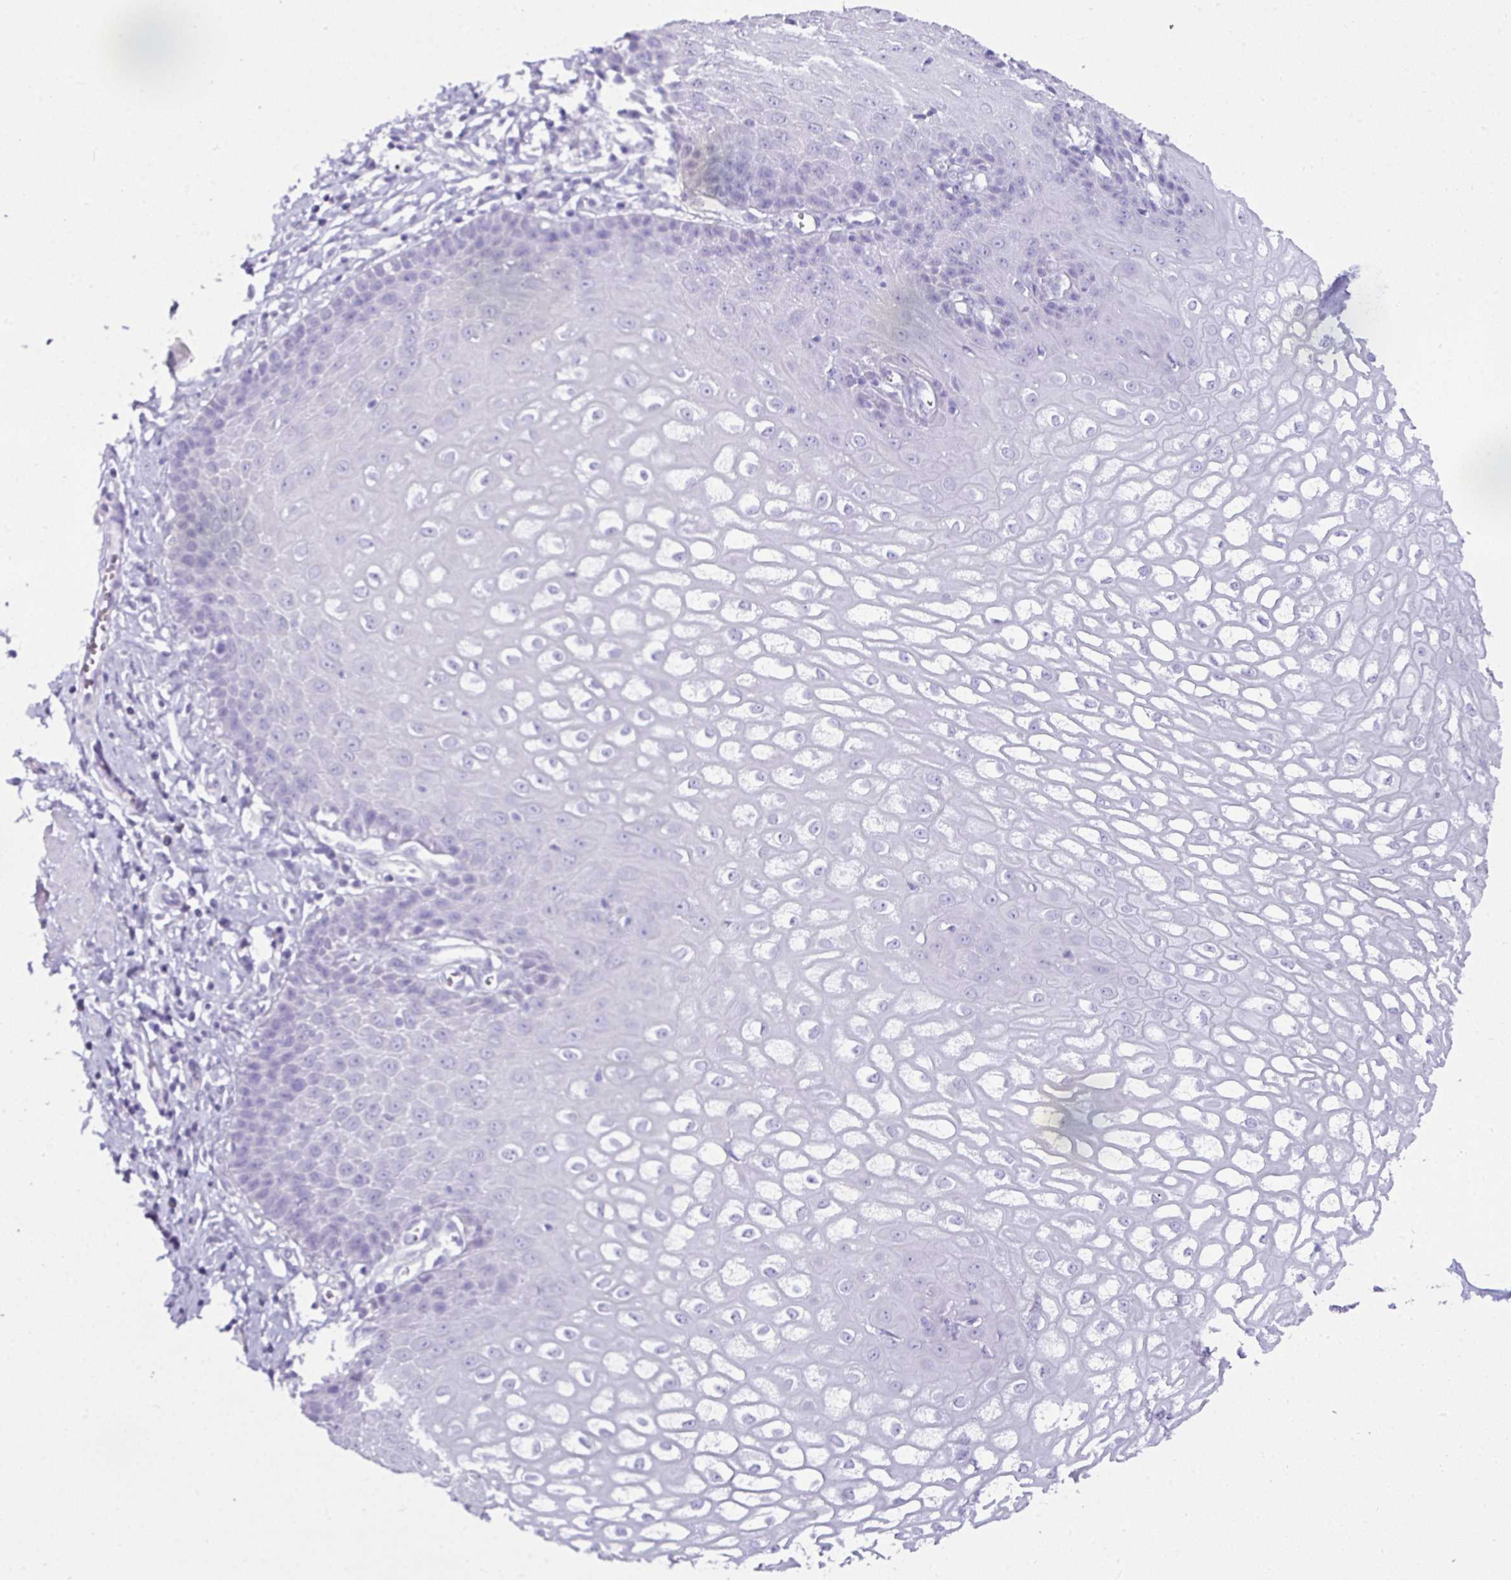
{"staining": {"intensity": "negative", "quantity": "none", "location": "none"}, "tissue": "esophagus", "cell_type": "Squamous epithelial cells", "image_type": "normal", "snomed": [{"axis": "morphology", "description": "Normal tissue, NOS"}, {"axis": "topography", "description": "Esophagus"}], "caption": "Immunohistochemical staining of unremarkable human esophagus reveals no significant staining in squamous epithelial cells. (Stains: DAB (3,3'-diaminobenzidine) immunohistochemistry (IHC) with hematoxylin counter stain, Microscopy: brightfield microscopy at high magnification).", "gene": "NAPSA", "patient": {"sex": "male", "age": 67}}